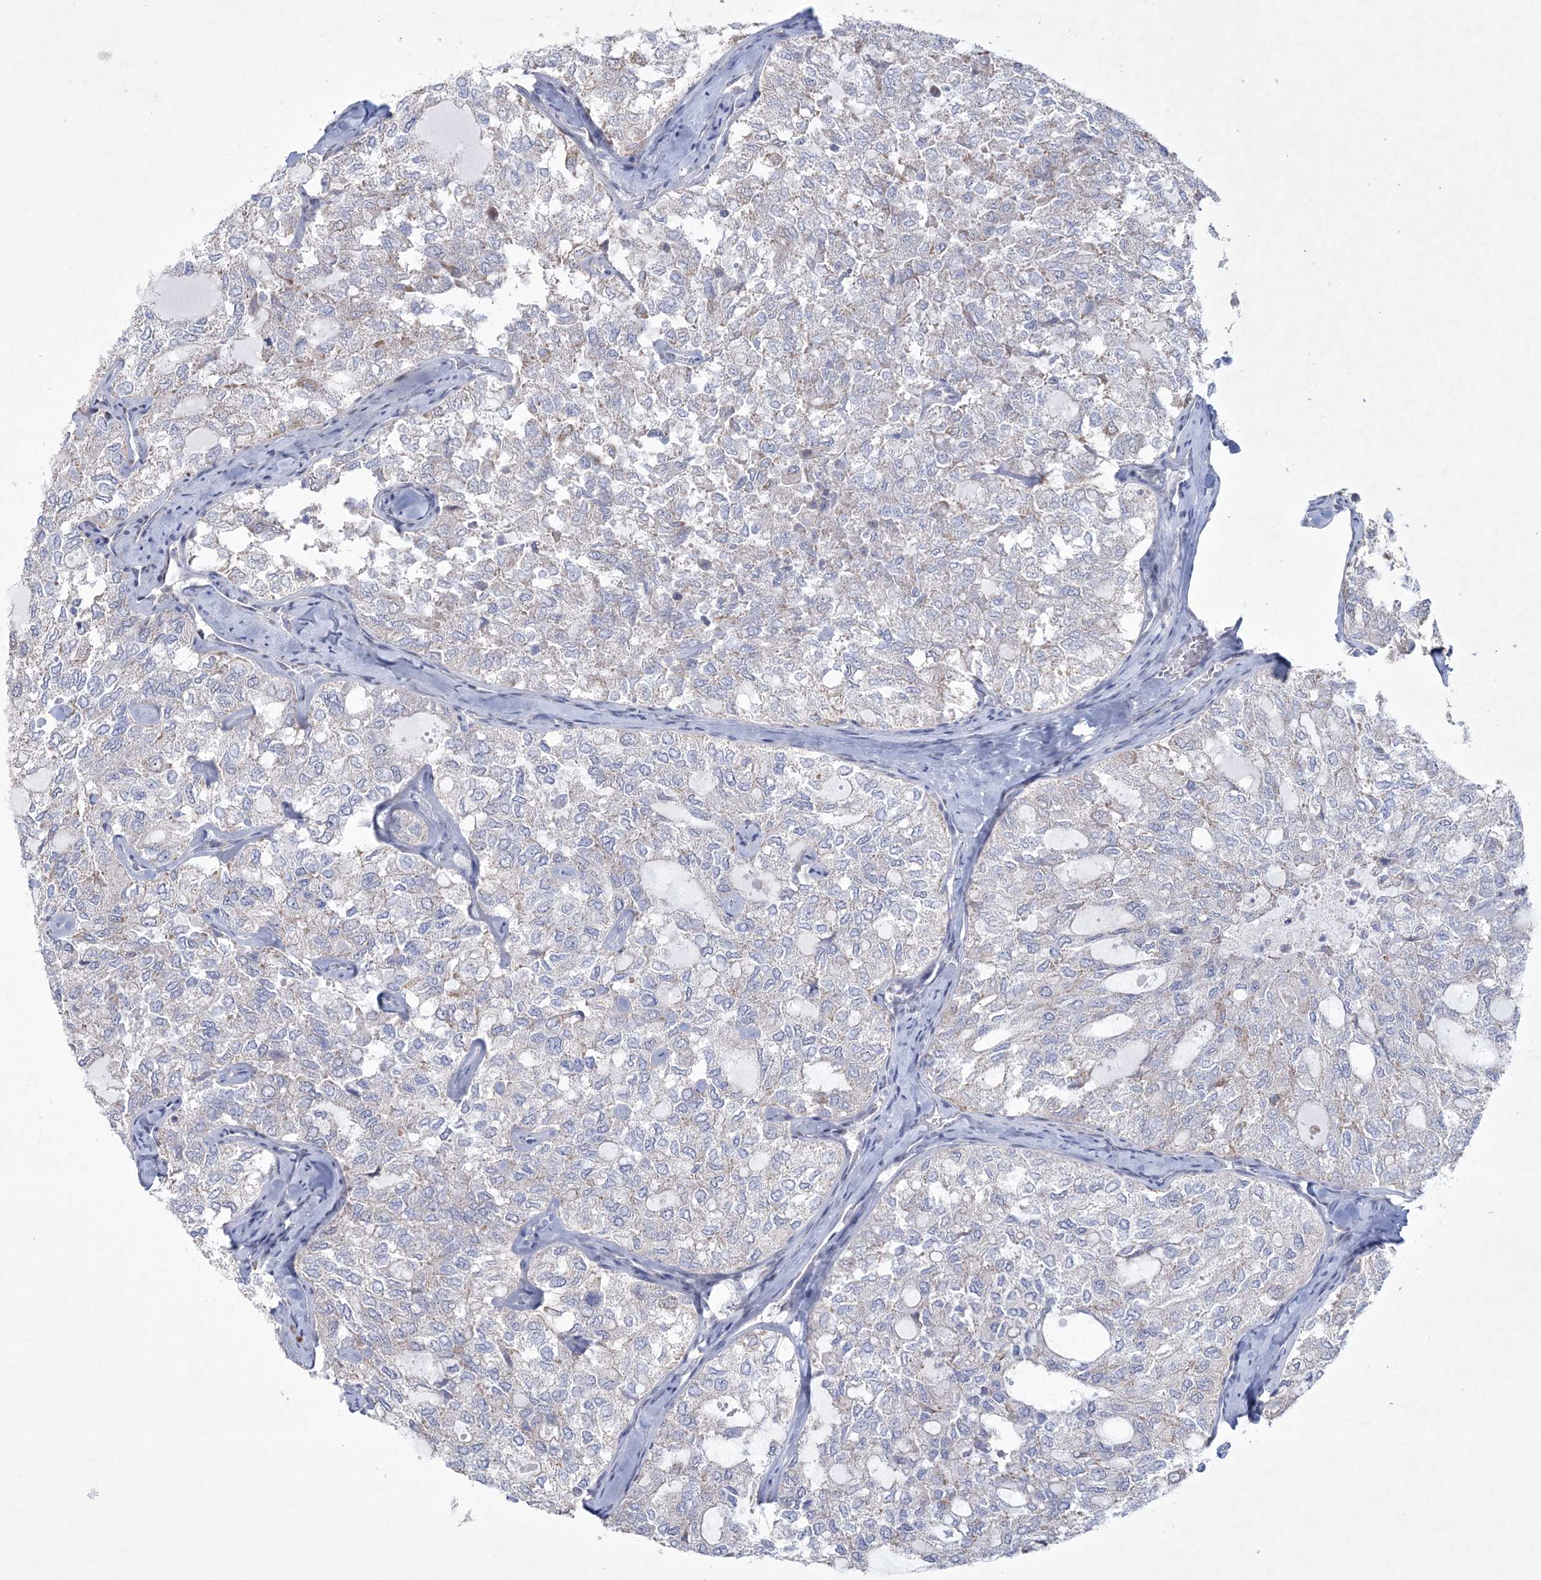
{"staining": {"intensity": "negative", "quantity": "none", "location": "none"}, "tissue": "thyroid cancer", "cell_type": "Tumor cells", "image_type": "cancer", "snomed": [{"axis": "morphology", "description": "Follicular adenoma carcinoma, NOS"}, {"axis": "topography", "description": "Thyroid gland"}], "caption": "IHC histopathology image of neoplastic tissue: thyroid cancer stained with DAB (3,3'-diaminobenzidine) exhibits no significant protein expression in tumor cells.", "gene": "CES4A", "patient": {"sex": "male", "age": 75}}